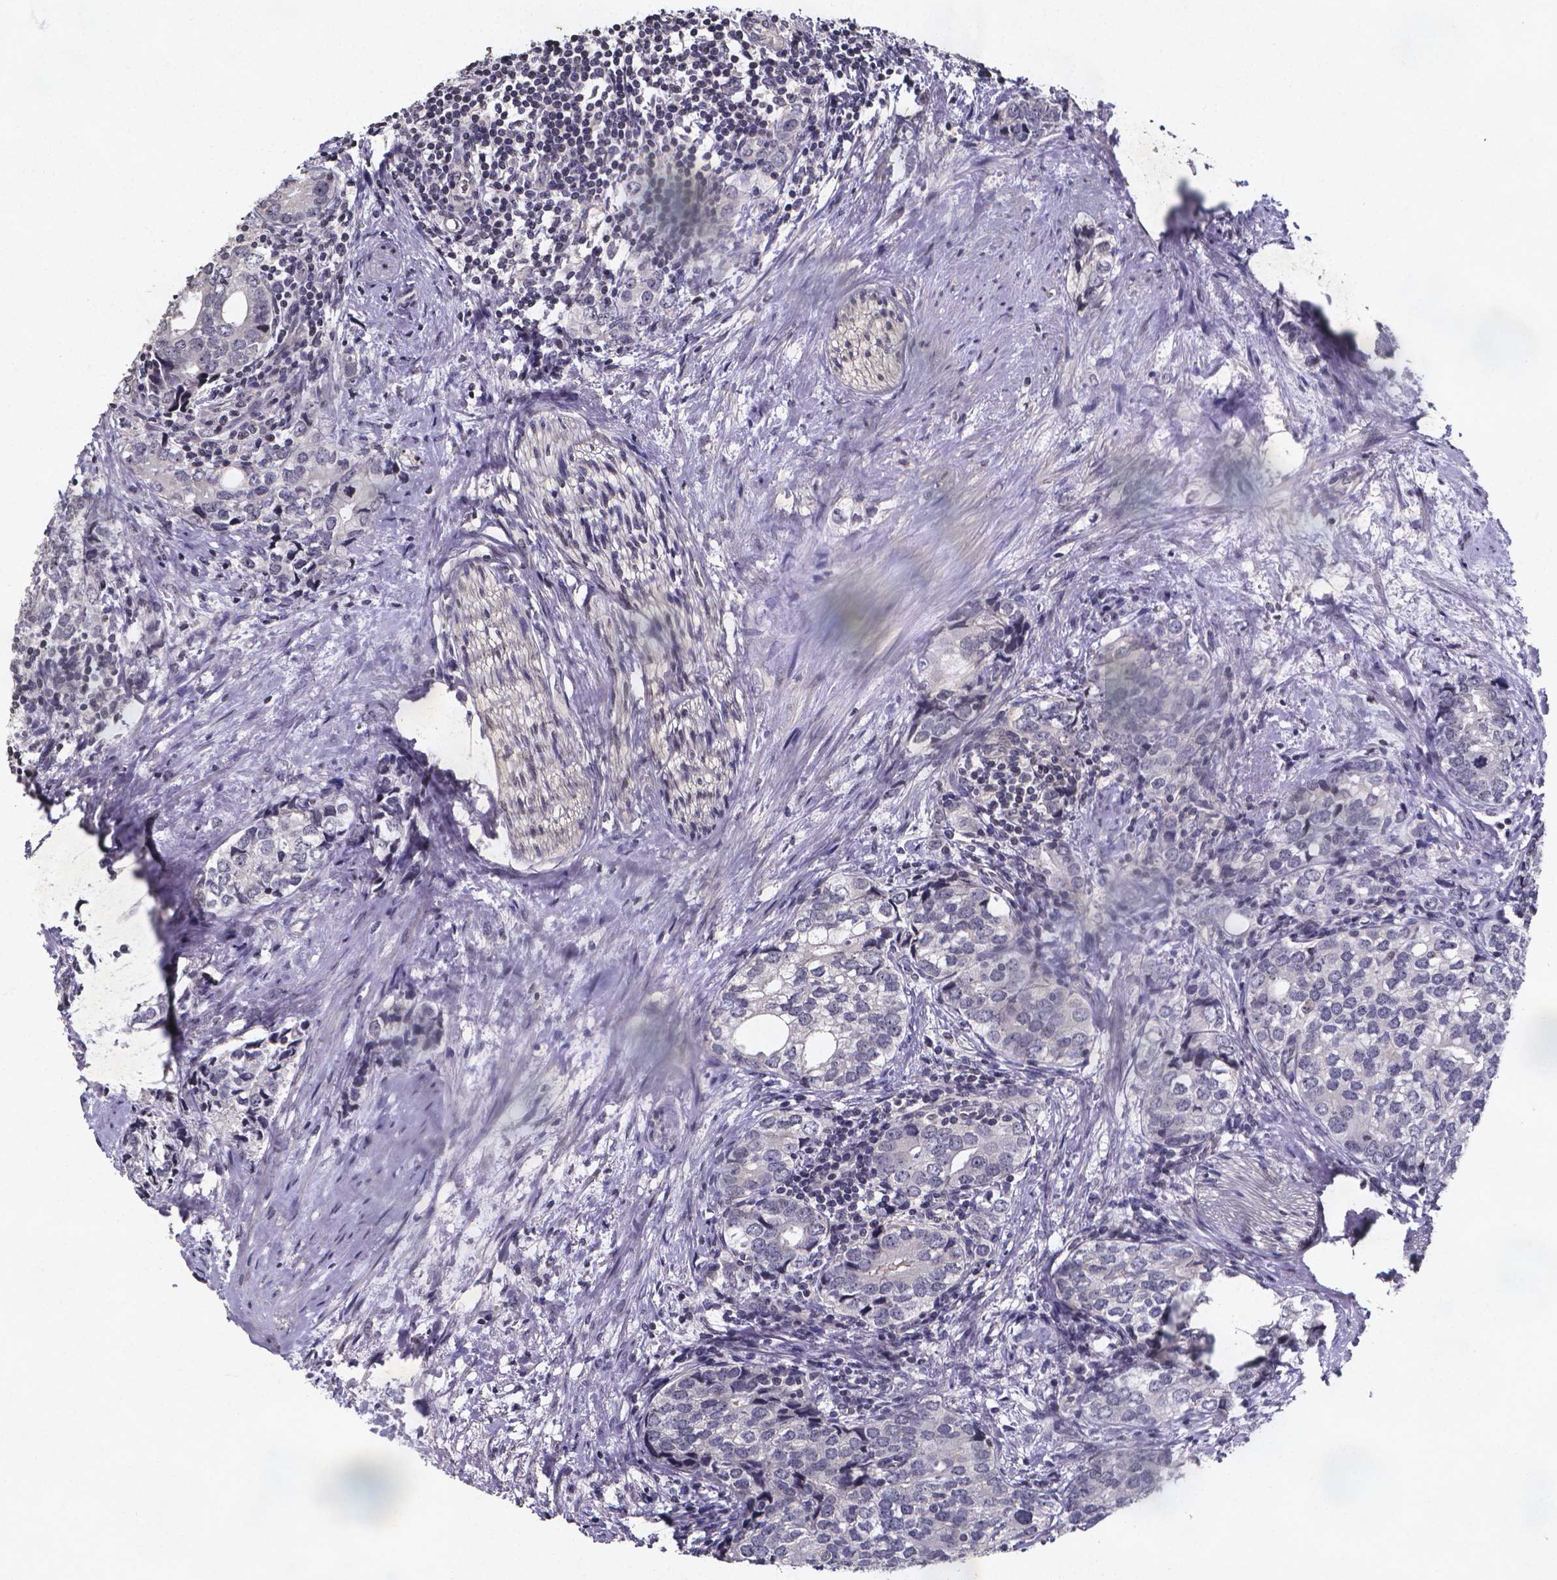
{"staining": {"intensity": "negative", "quantity": "none", "location": "none"}, "tissue": "prostate cancer", "cell_type": "Tumor cells", "image_type": "cancer", "snomed": [{"axis": "morphology", "description": "Adenocarcinoma, NOS"}, {"axis": "topography", "description": "Prostate and seminal vesicle, NOS"}], "caption": "Tumor cells are negative for brown protein staining in adenocarcinoma (prostate).", "gene": "TP73", "patient": {"sex": "male", "age": 63}}